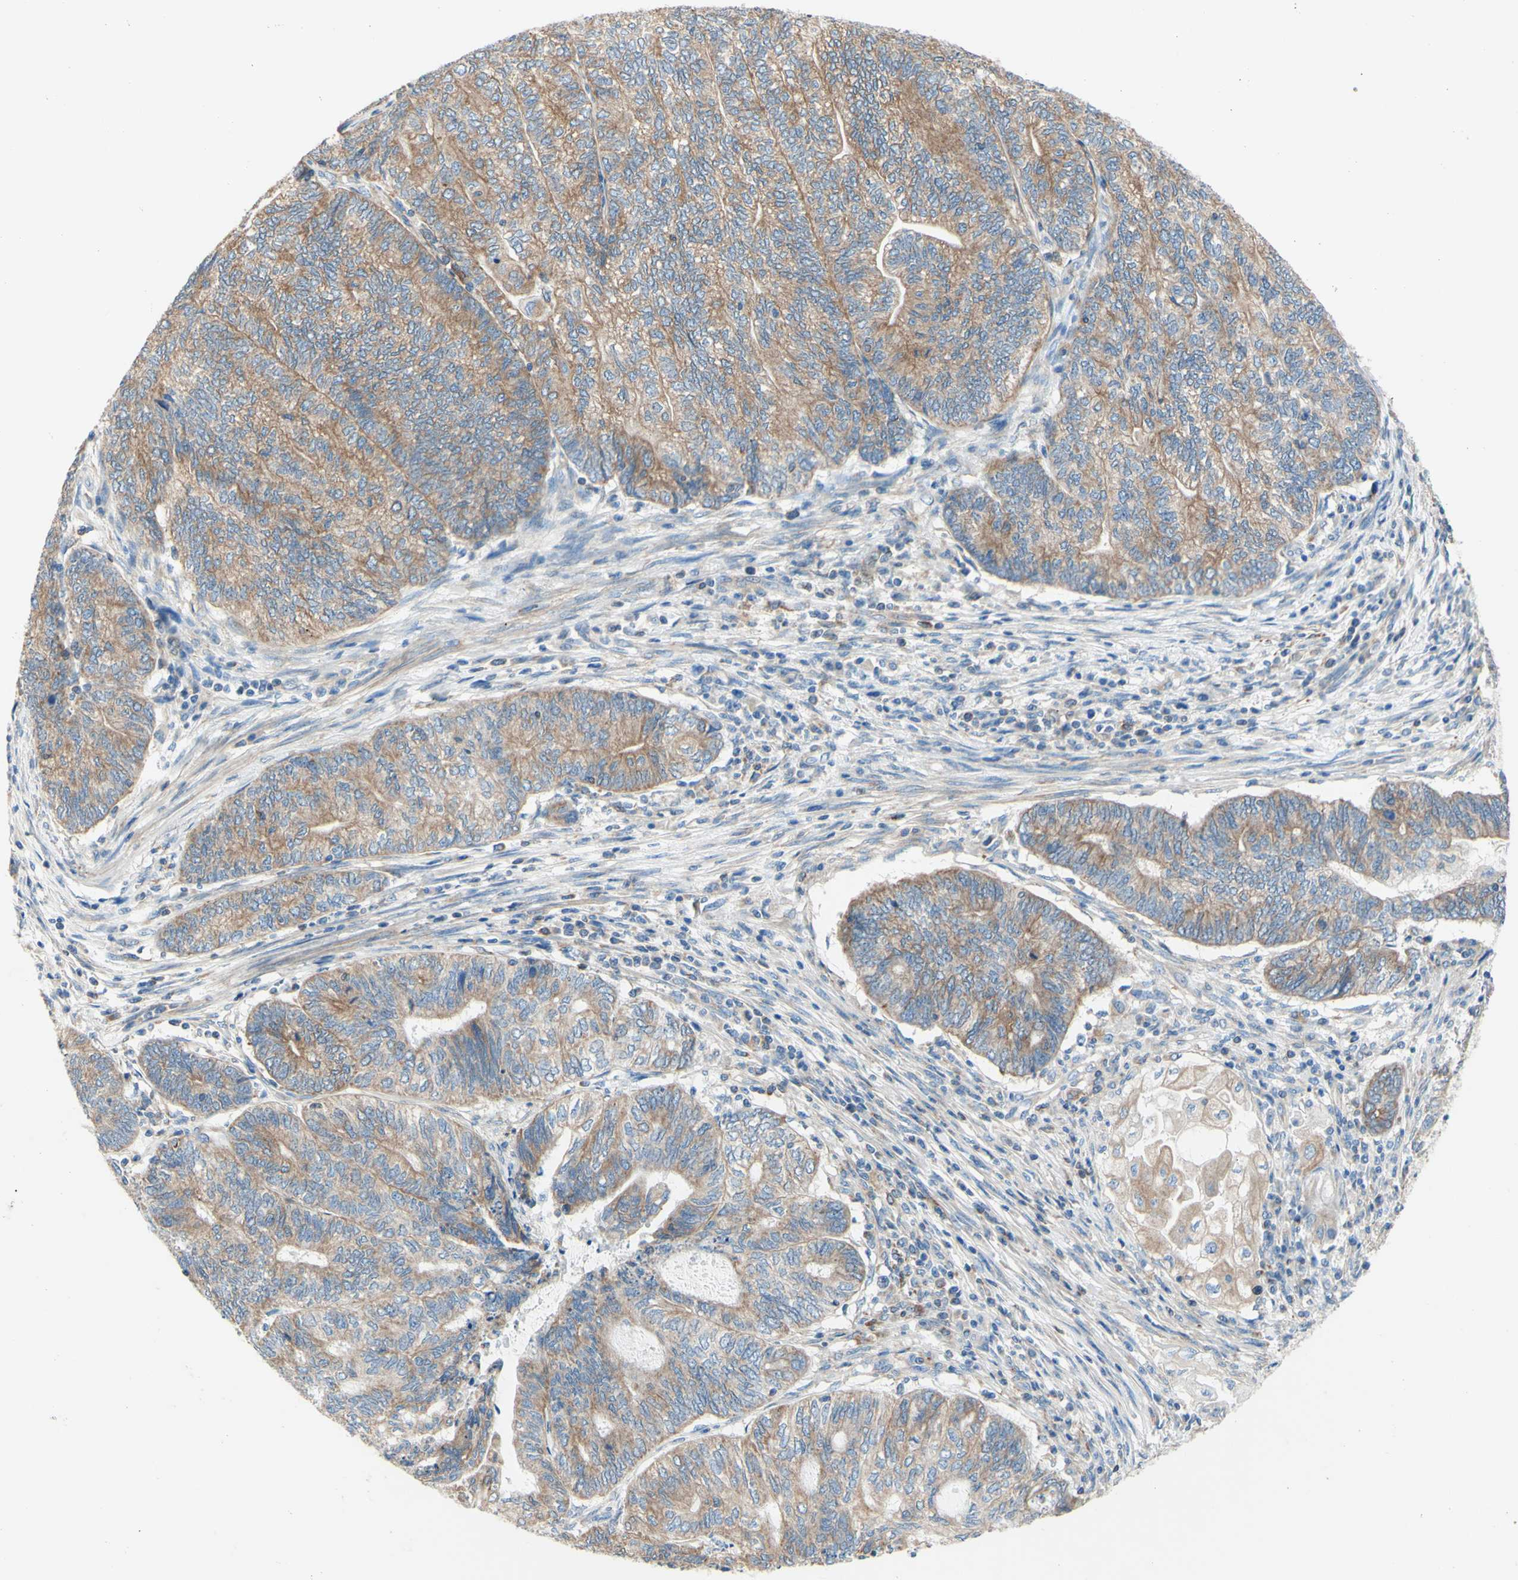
{"staining": {"intensity": "moderate", "quantity": ">75%", "location": "cytoplasmic/membranous"}, "tissue": "endometrial cancer", "cell_type": "Tumor cells", "image_type": "cancer", "snomed": [{"axis": "morphology", "description": "Adenocarcinoma, NOS"}, {"axis": "topography", "description": "Uterus"}, {"axis": "topography", "description": "Endometrium"}], "caption": "Endometrial cancer stained with a protein marker displays moderate staining in tumor cells.", "gene": "RETREG2", "patient": {"sex": "female", "age": 70}}